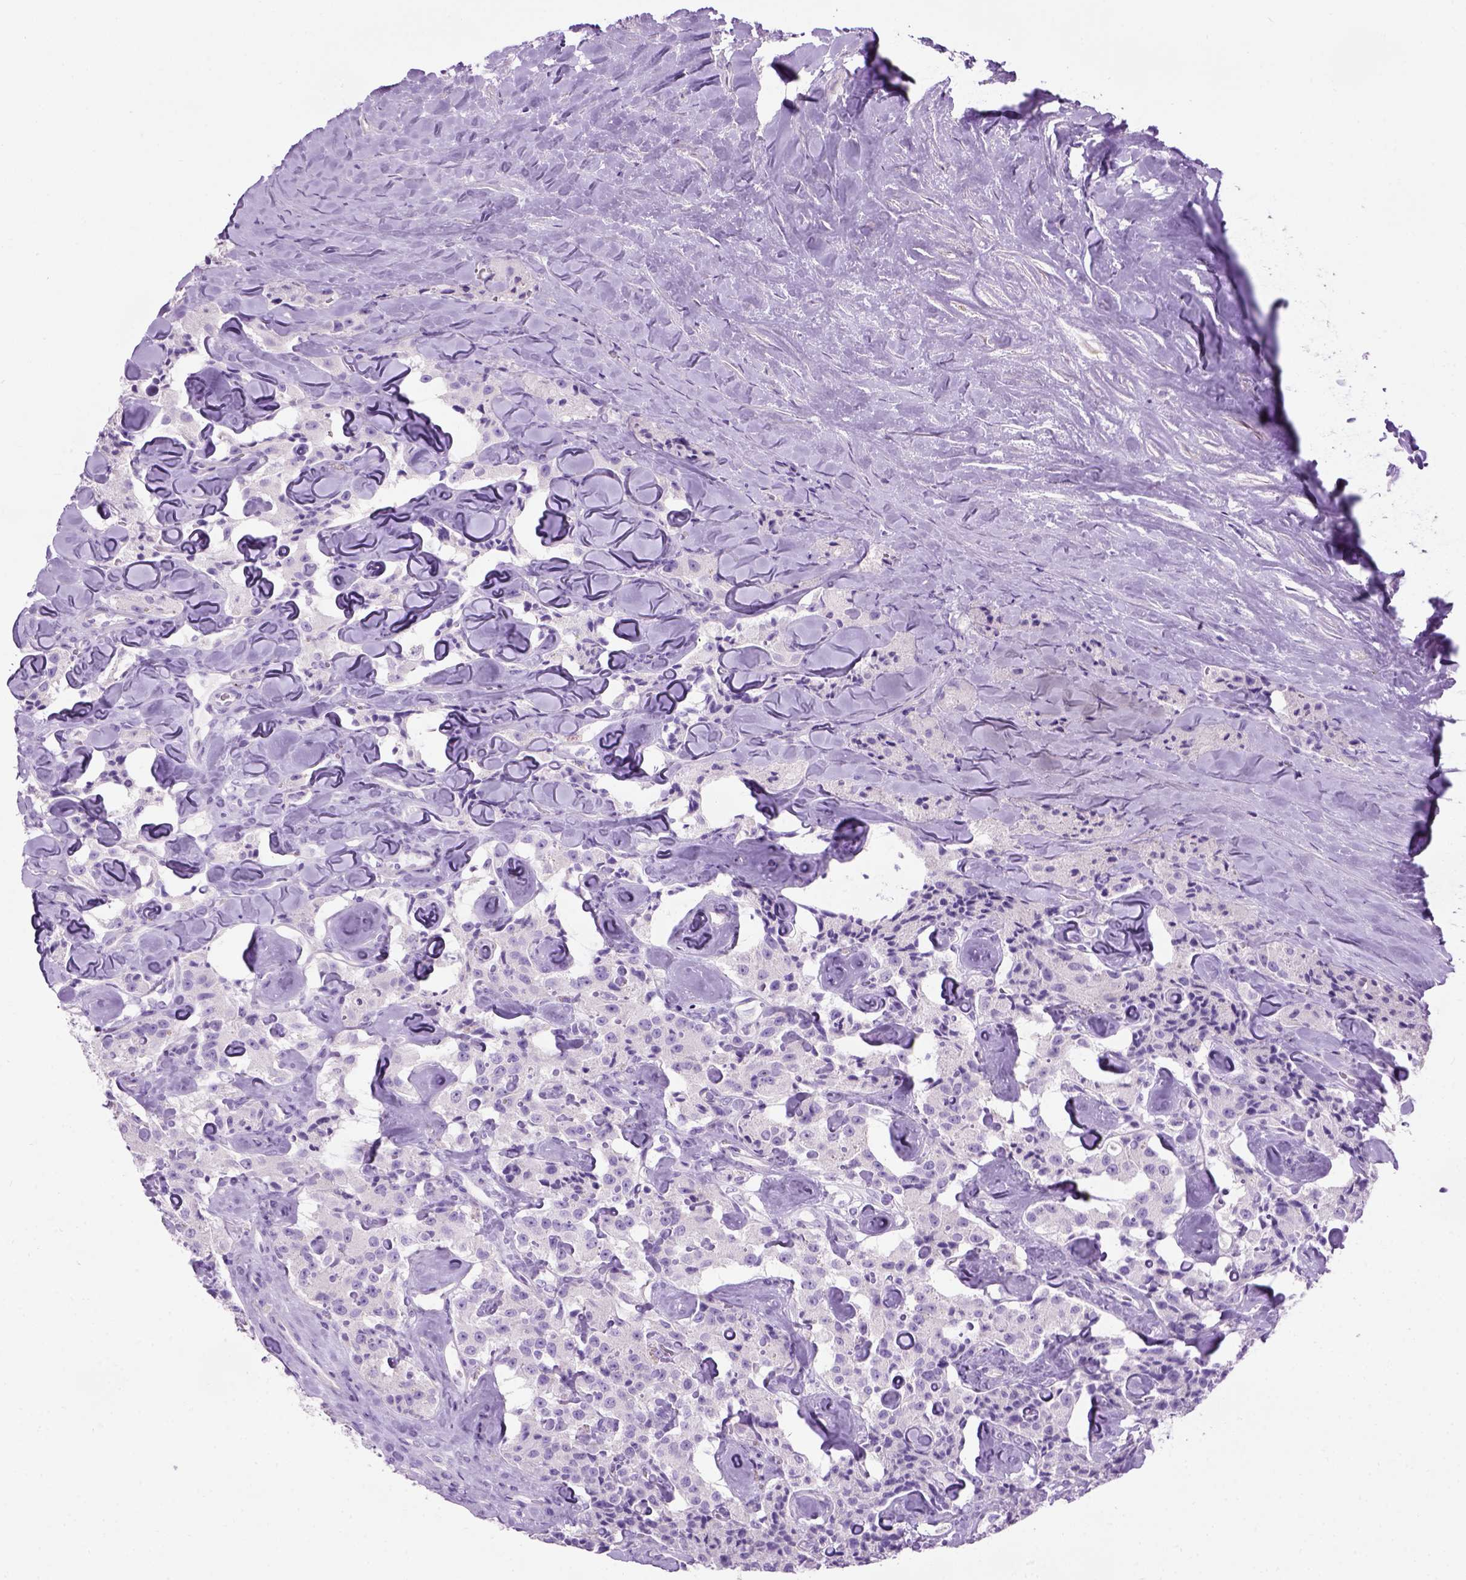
{"staining": {"intensity": "negative", "quantity": "none", "location": "none"}, "tissue": "carcinoid", "cell_type": "Tumor cells", "image_type": "cancer", "snomed": [{"axis": "morphology", "description": "Carcinoid, malignant, NOS"}, {"axis": "topography", "description": "Pancreas"}], "caption": "Protein analysis of carcinoid demonstrates no significant positivity in tumor cells.", "gene": "GABRB2", "patient": {"sex": "male", "age": 41}}